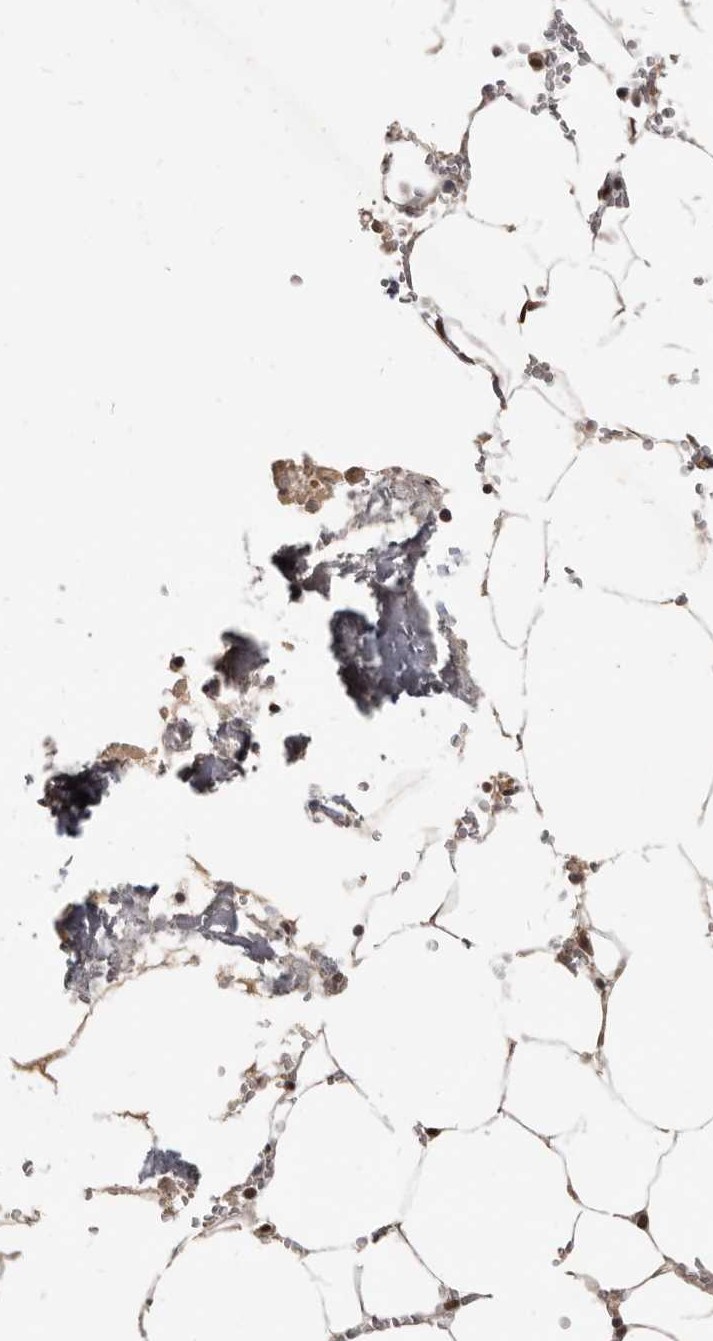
{"staining": {"intensity": "moderate", "quantity": "<25%", "location": "nuclear"}, "tissue": "bone marrow", "cell_type": "Hematopoietic cells", "image_type": "normal", "snomed": [{"axis": "morphology", "description": "Normal tissue, NOS"}, {"axis": "topography", "description": "Bone marrow"}], "caption": "High-magnification brightfield microscopy of benign bone marrow stained with DAB (3,3'-diaminobenzidine) (brown) and counterstained with hematoxylin (blue). hematopoietic cells exhibit moderate nuclear expression is present in approximately<25% of cells. The staining was performed using DAB (3,3'-diaminobenzidine) to visualize the protein expression in brown, while the nuclei were stained in blue with hematoxylin (Magnification: 20x).", "gene": "ATF5", "patient": {"sex": "male", "age": 70}}